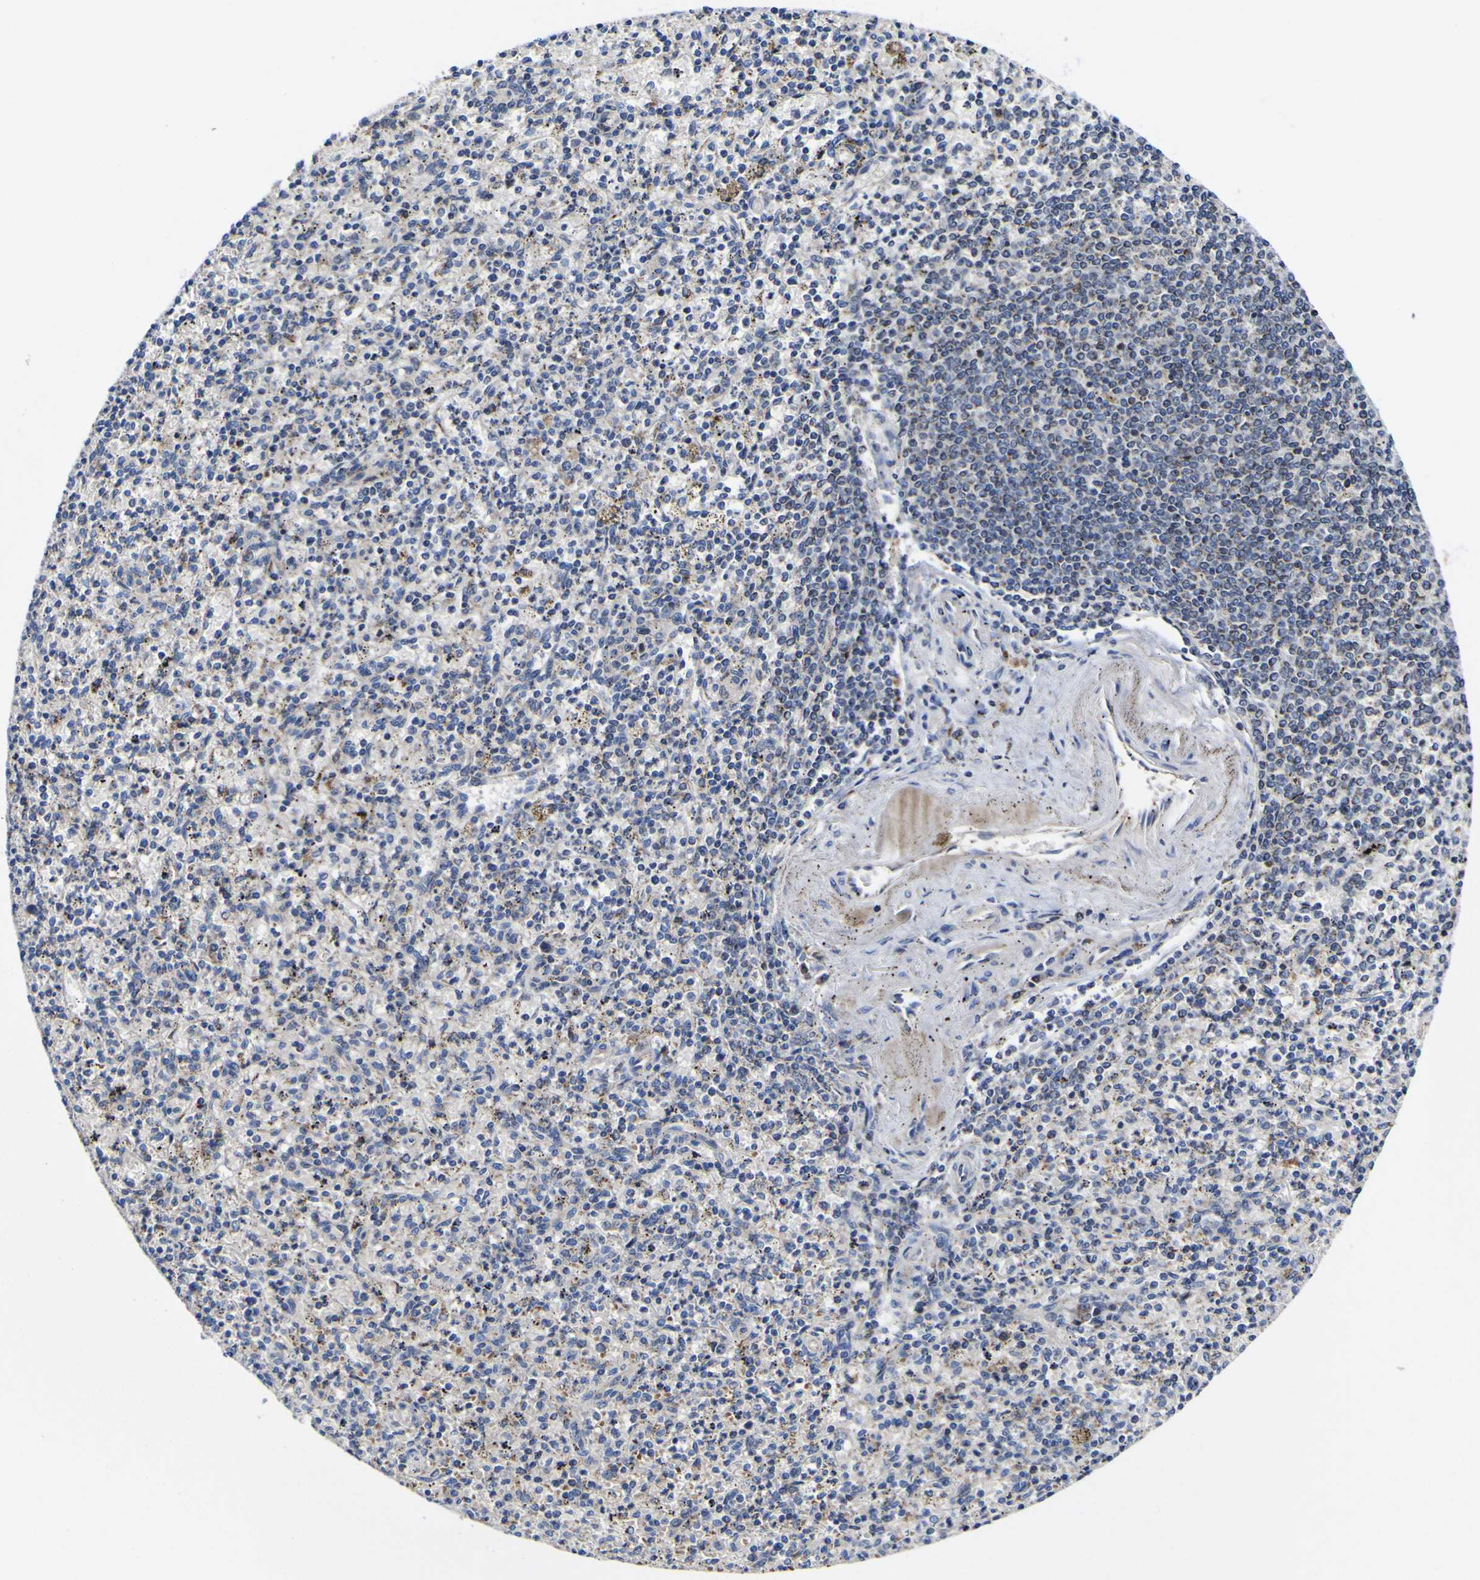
{"staining": {"intensity": "moderate", "quantity": "25%-75%", "location": "cytoplasmic/membranous"}, "tissue": "spleen", "cell_type": "Cells in red pulp", "image_type": "normal", "snomed": [{"axis": "morphology", "description": "Normal tissue, NOS"}, {"axis": "topography", "description": "Spleen"}], "caption": "The image shows a brown stain indicating the presence of a protein in the cytoplasmic/membranous of cells in red pulp in spleen.", "gene": "CCDC90B", "patient": {"sex": "male", "age": 72}}